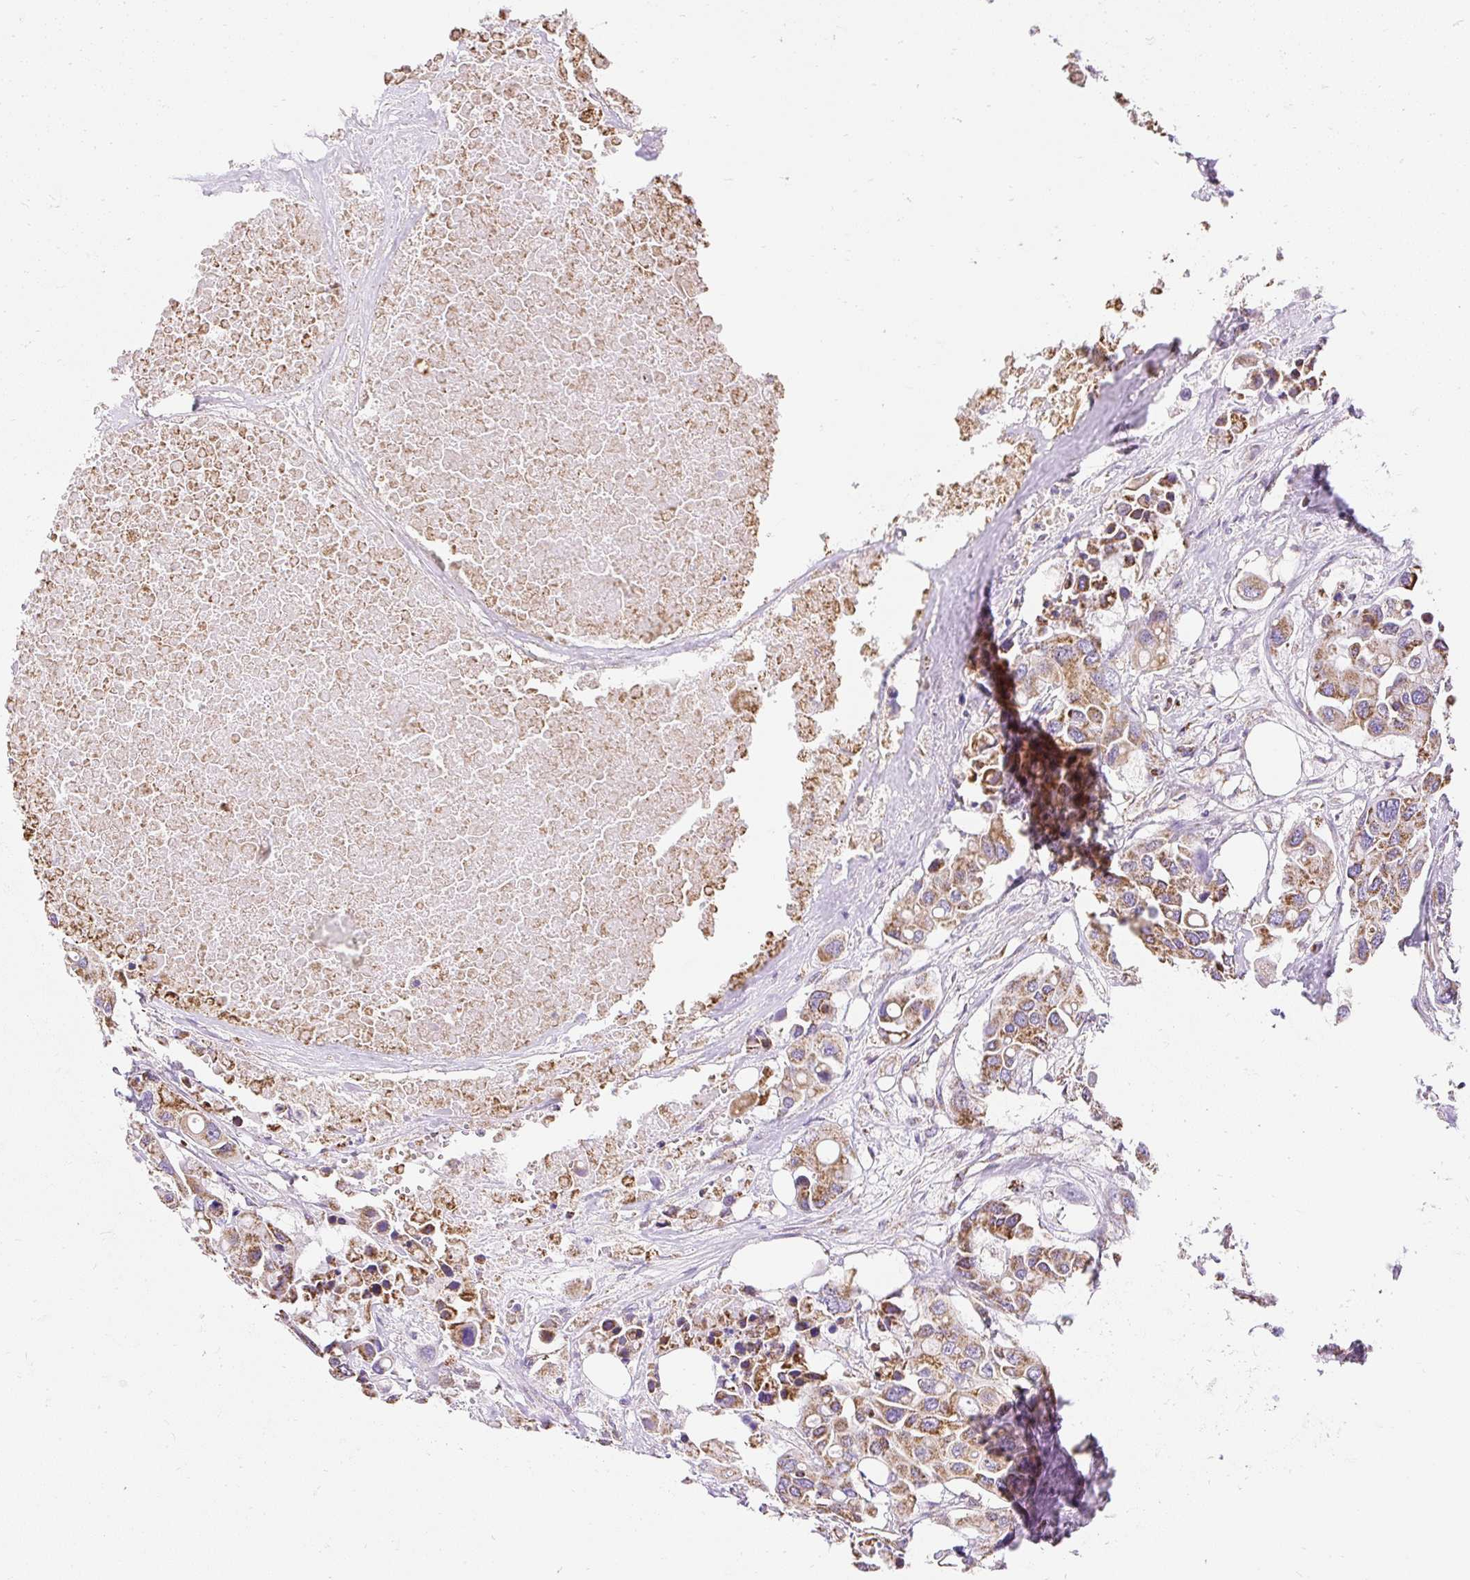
{"staining": {"intensity": "moderate", "quantity": ">75%", "location": "cytoplasmic/membranous"}, "tissue": "colorectal cancer", "cell_type": "Tumor cells", "image_type": "cancer", "snomed": [{"axis": "morphology", "description": "Adenocarcinoma, NOS"}, {"axis": "topography", "description": "Colon"}], "caption": "Adenocarcinoma (colorectal) stained with DAB (3,3'-diaminobenzidine) immunohistochemistry (IHC) demonstrates medium levels of moderate cytoplasmic/membranous staining in approximately >75% of tumor cells.", "gene": "DAAM2", "patient": {"sex": "male", "age": 77}}